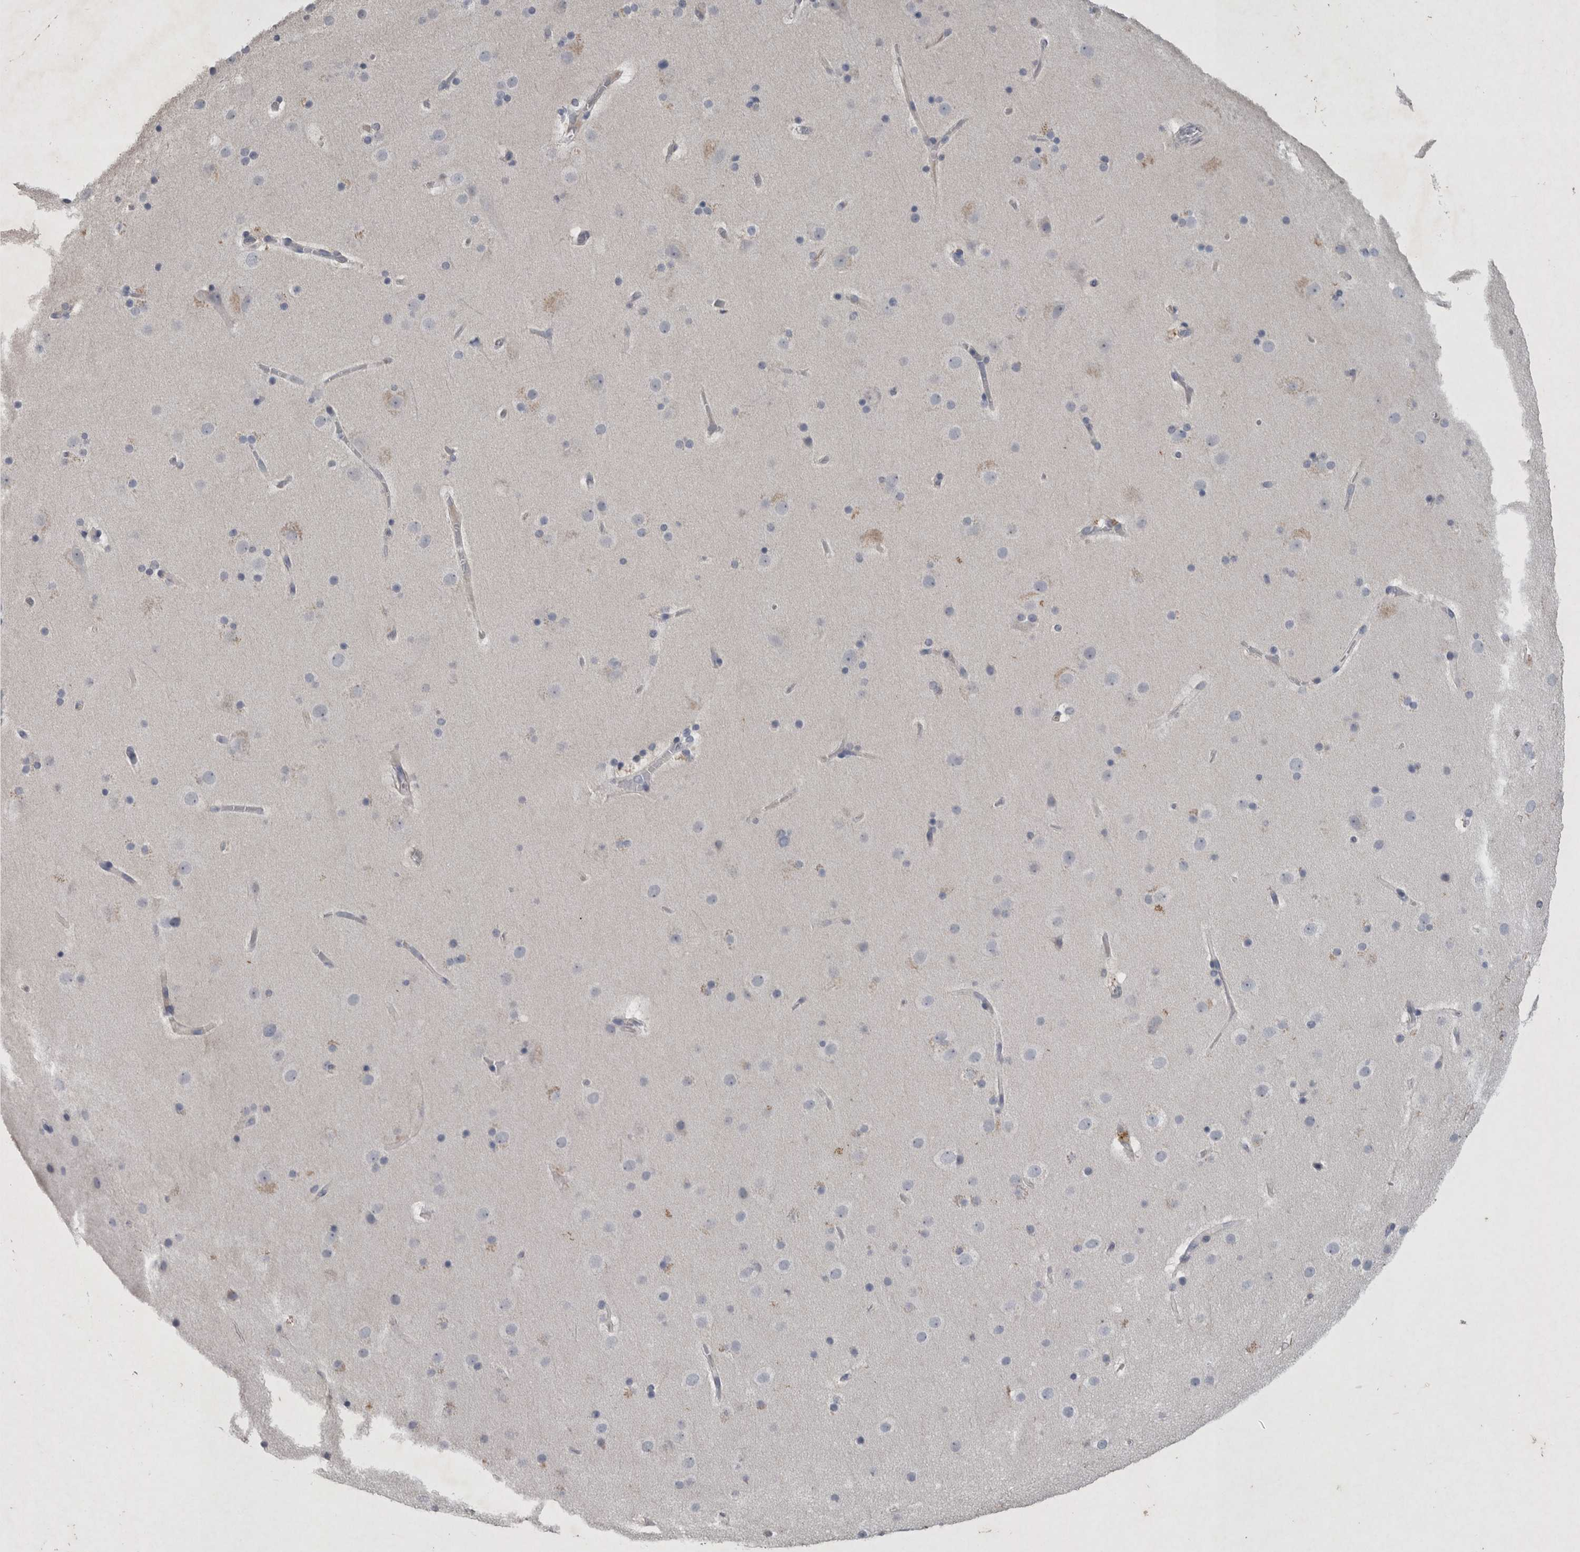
{"staining": {"intensity": "negative", "quantity": "none", "location": "none"}, "tissue": "cerebral cortex", "cell_type": "Endothelial cells", "image_type": "normal", "snomed": [{"axis": "morphology", "description": "Normal tissue, NOS"}, {"axis": "topography", "description": "Cerebral cortex"}], "caption": "An image of human cerebral cortex is negative for staining in endothelial cells. The staining is performed using DAB (3,3'-diaminobenzidine) brown chromogen with nuclei counter-stained in using hematoxylin.", "gene": "SLC22A11", "patient": {"sex": "male", "age": 57}}